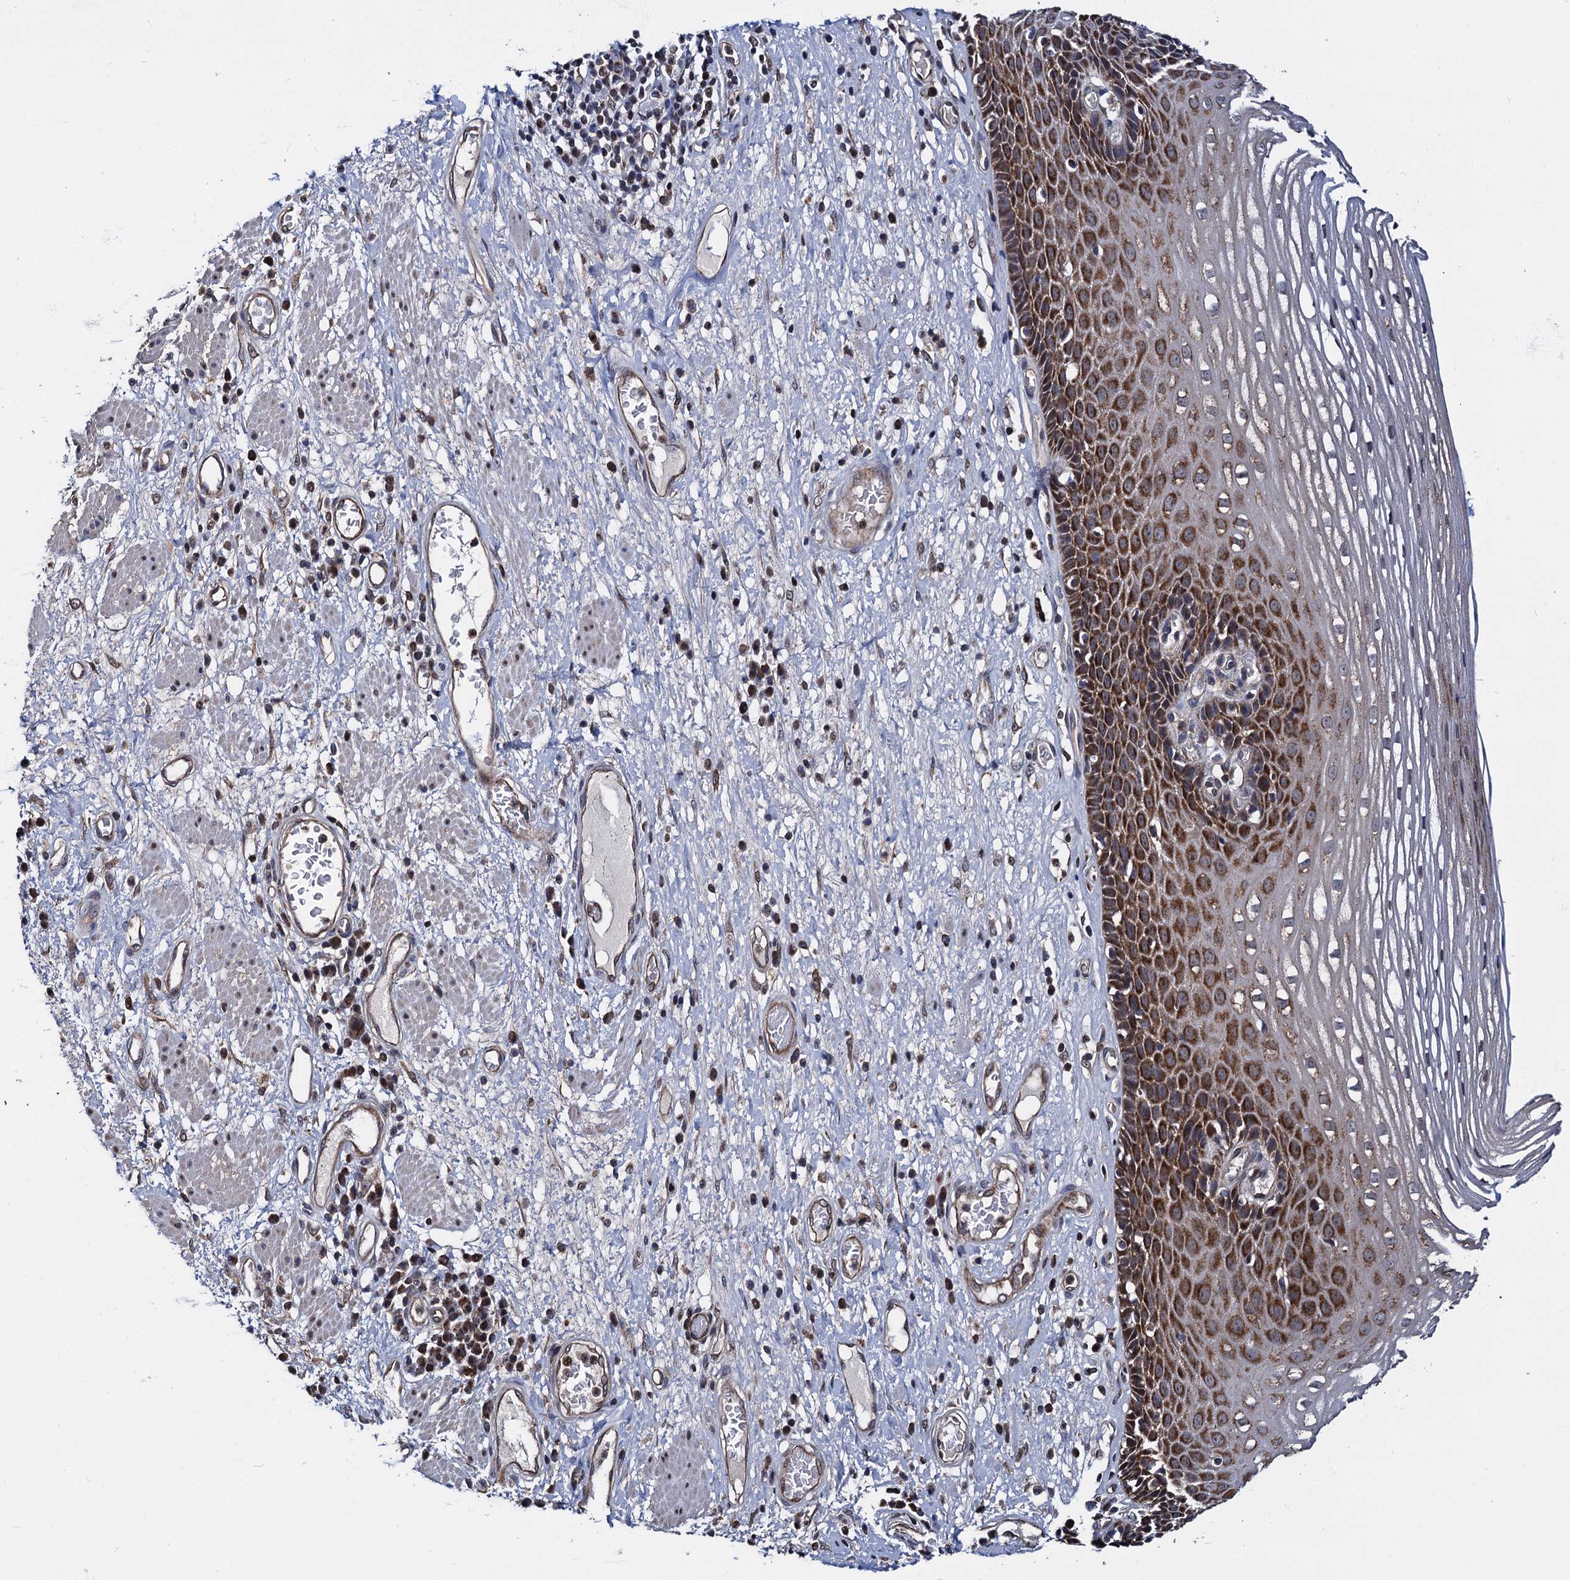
{"staining": {"intensity": "strong", "quantity": "25%-75%", "location": "cytoplasmic/membranous"}, "tissue": "esophagus", "cell_type": "Squamous epithelial cells", "image_type": "normal", "snomed": [{"axis": "morphology", "description": "Normal tissue, NOS"}, {"axis": "morphology", "description": "Adenocarcinoma, NOS"}, {"axis": "topography", "description": "Esophagus"}], "caption": "Protein staining of benign esophagus shows strong cytoplasmic/membranous positivity in about 25%-75% of squamous epithelial cells. (DAB (3,3'-diaminobenzidine) IHC, brown staining for protein, blue staining for nuclei).", "gene": "PTCD3", "patient": {"sex": "male", "age": 62}}